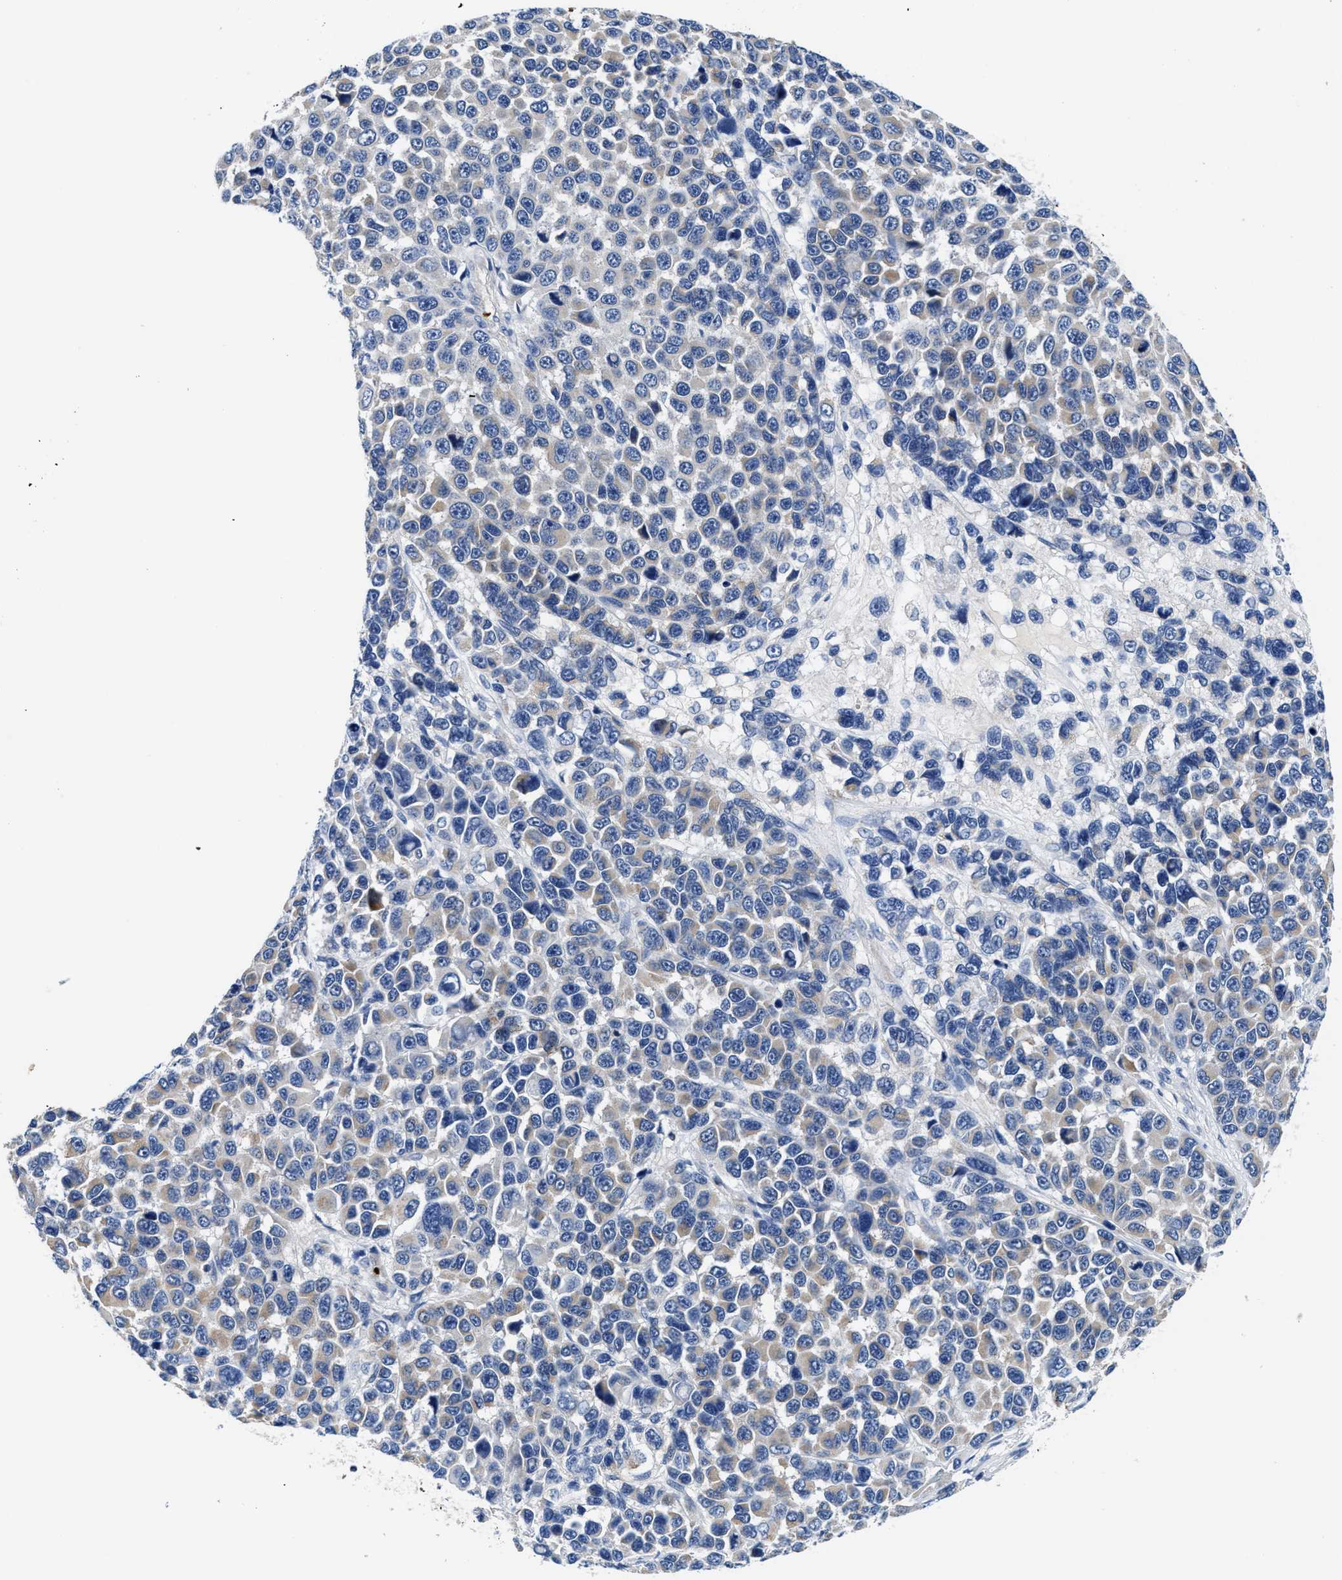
{"staining": {"intensity": "weak", "quantity": "<25%", "location": "cytoplasmic/membranous"}, "tissue": "melanoma", "cell_type": "Tumor cells", "image_type": "cancer", "snomed": [{"axis": "morphology", "description": "Malignant melanoma, NOS"}, {"axis": "topography", "description": "Skin"}], "caption": "An image of malignant melanoma stained for a protein exhibits no brown staining in tumor cells.", "gene": "PHLPP1", "patient": {"sex": "male", "age": 53}}